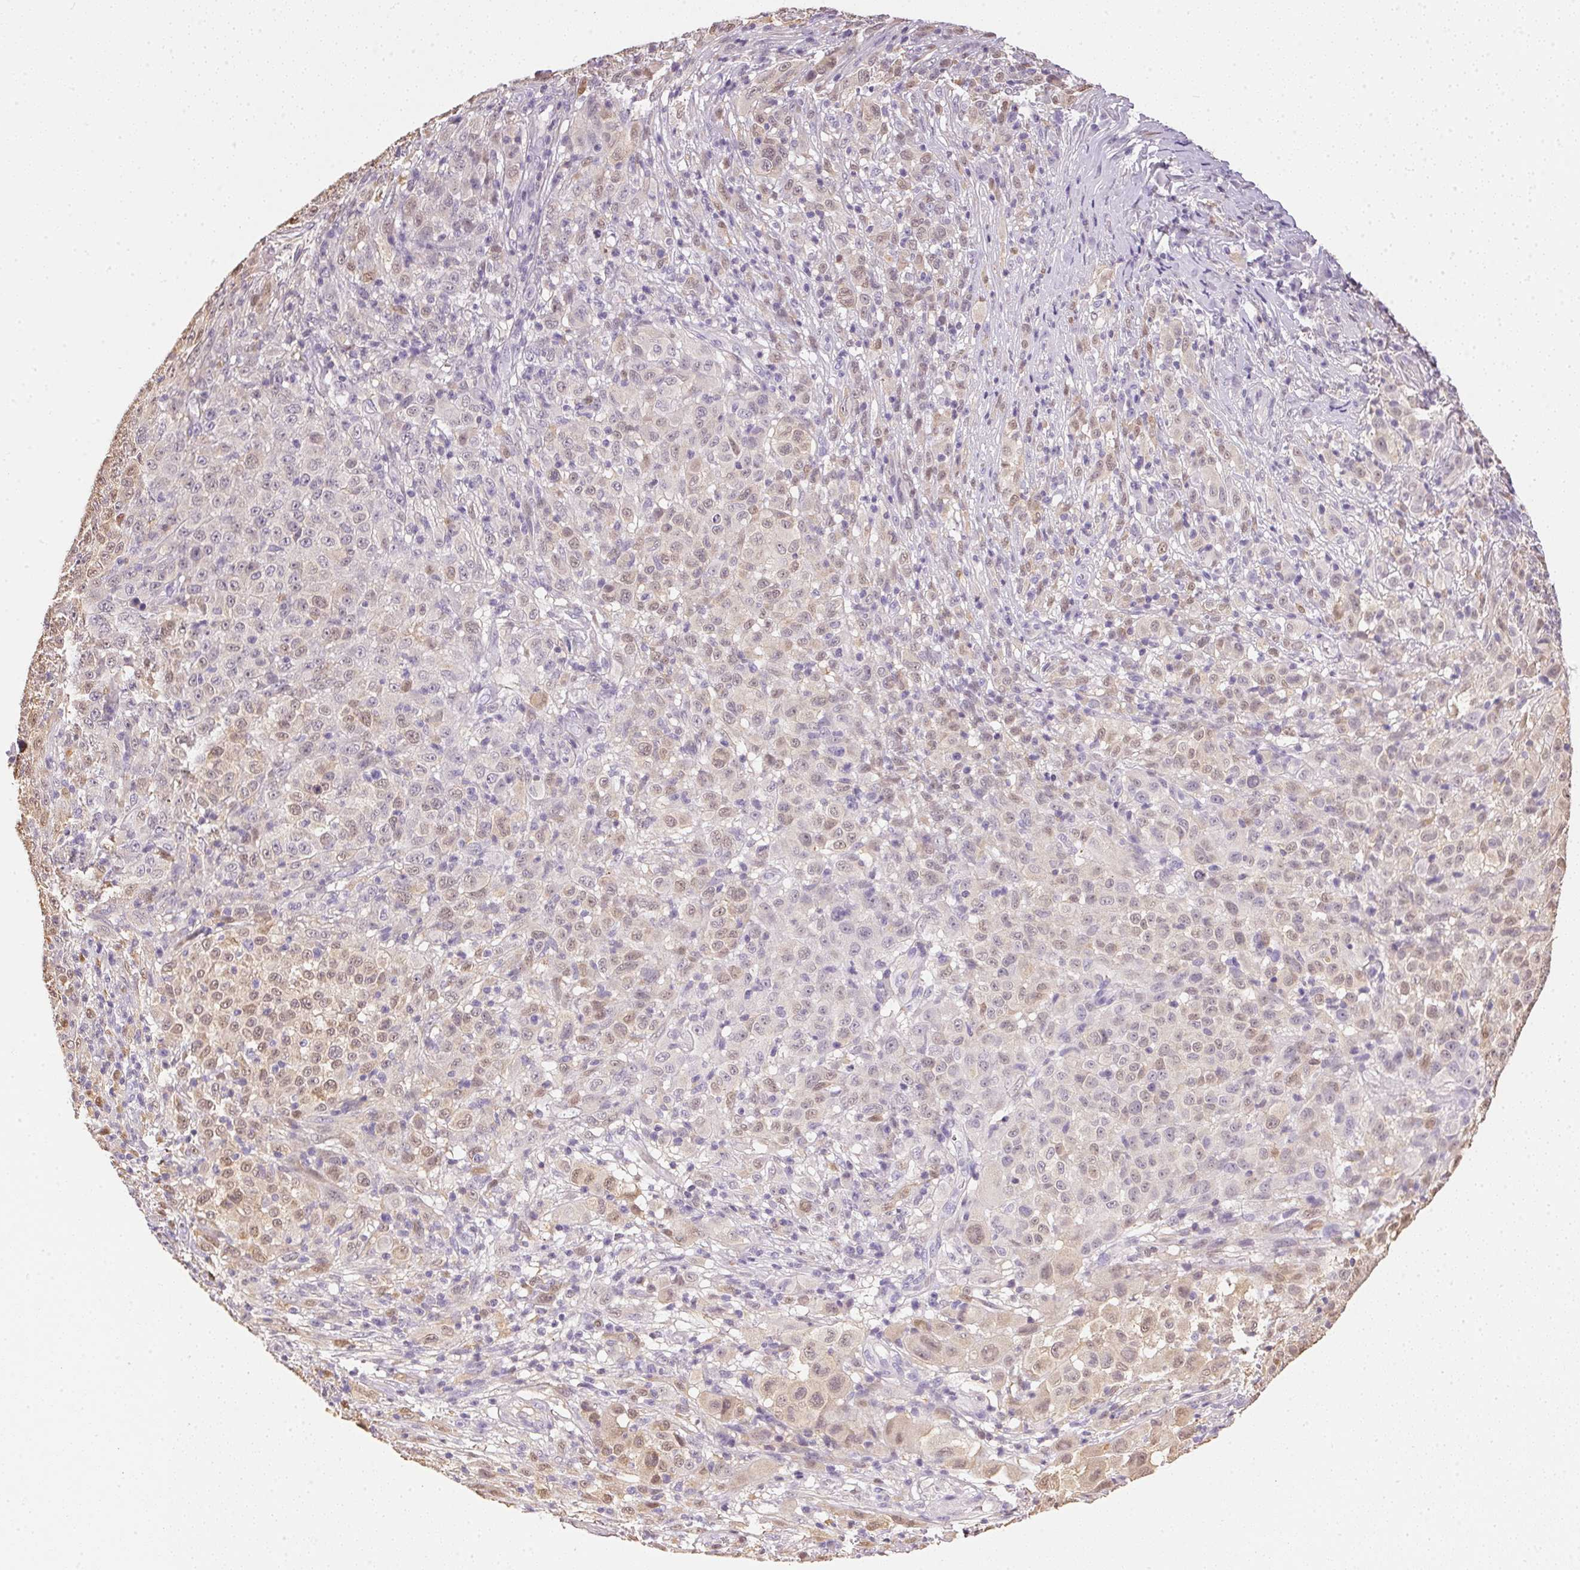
{"staining": {"intensity": "weak", "quantity": "25%-75%", "location": "nuclear"}, "tissue": "melanoma", "cell_type": "Tumor cells", "image_type": "cancer", "snomed": [{"axis": "morphology", "description": "Malignant melanoma, NOS"}, {"axis": "topography", "description": "Skin"}], "caption": "High-magnification brightfield microscopy of malignant melanoma stained with DAB (brown) and counterstained with hematoxylin (blue). tumor cells exhibit weak nuclear positivity is seen in about25%-75% of cells.", "gene": "S100A3", "patient": {"sex": "male", "age": 73}}